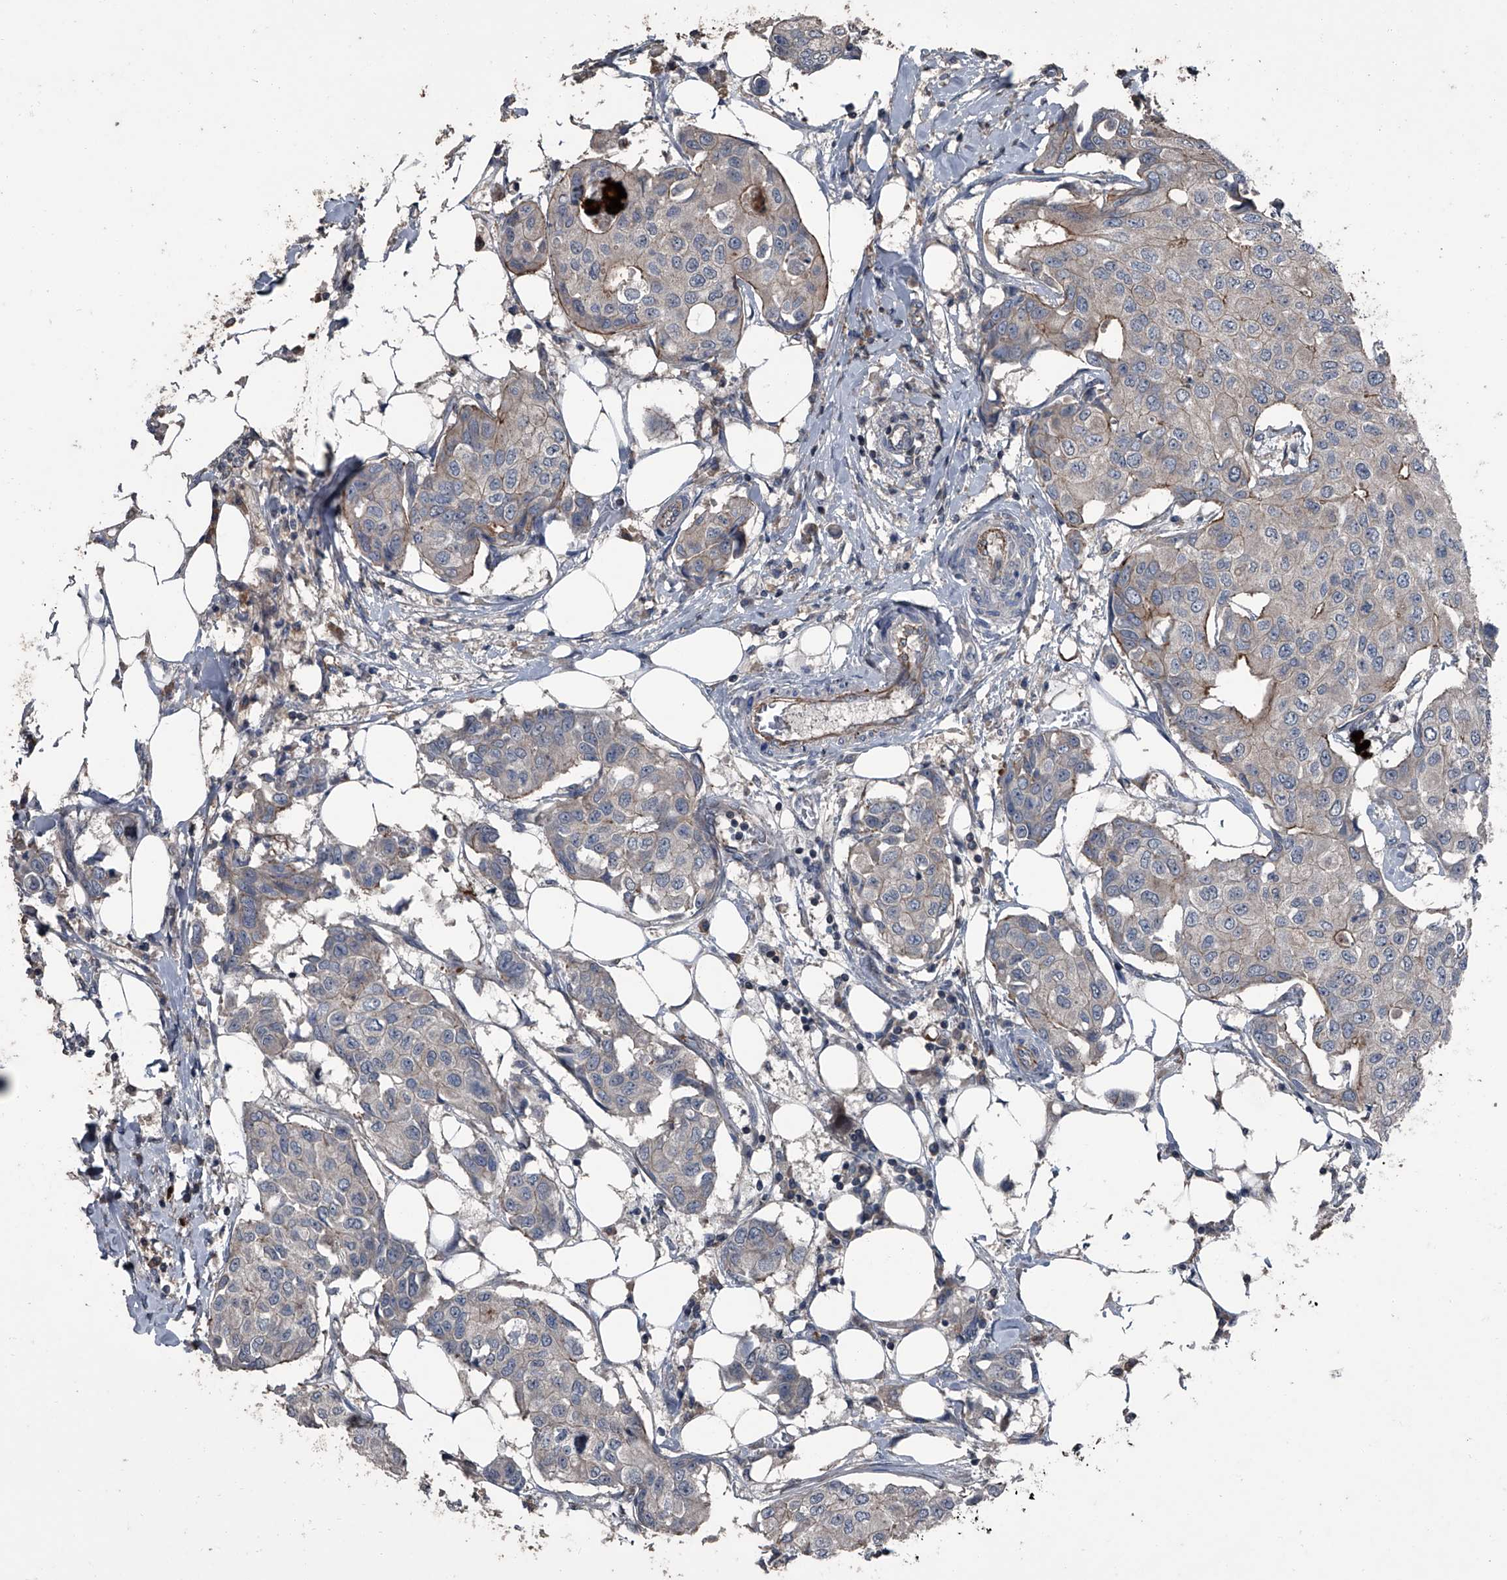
{"staining": {"intensity": "moderate", "quantity": "<25%", "location": "cytoplasmic/membranous"}, "tissue": "breast cancer", "cell_type": "Tumor cells", "image_type": "cancer", "snomed": [{"axis": "morphology", "description": "Duct carcinoma"}, {"axis": "topography", "description": "Breast"}], "caption": "Breast cancer (invasive ductal carcinoma) stained with immunohistochemistry demonstrates moderate cytoplasmic/membranous staining in about <25% of tumor cells.", "gene": "OARD1", "patient": {"sex": "female", "age": 80}}